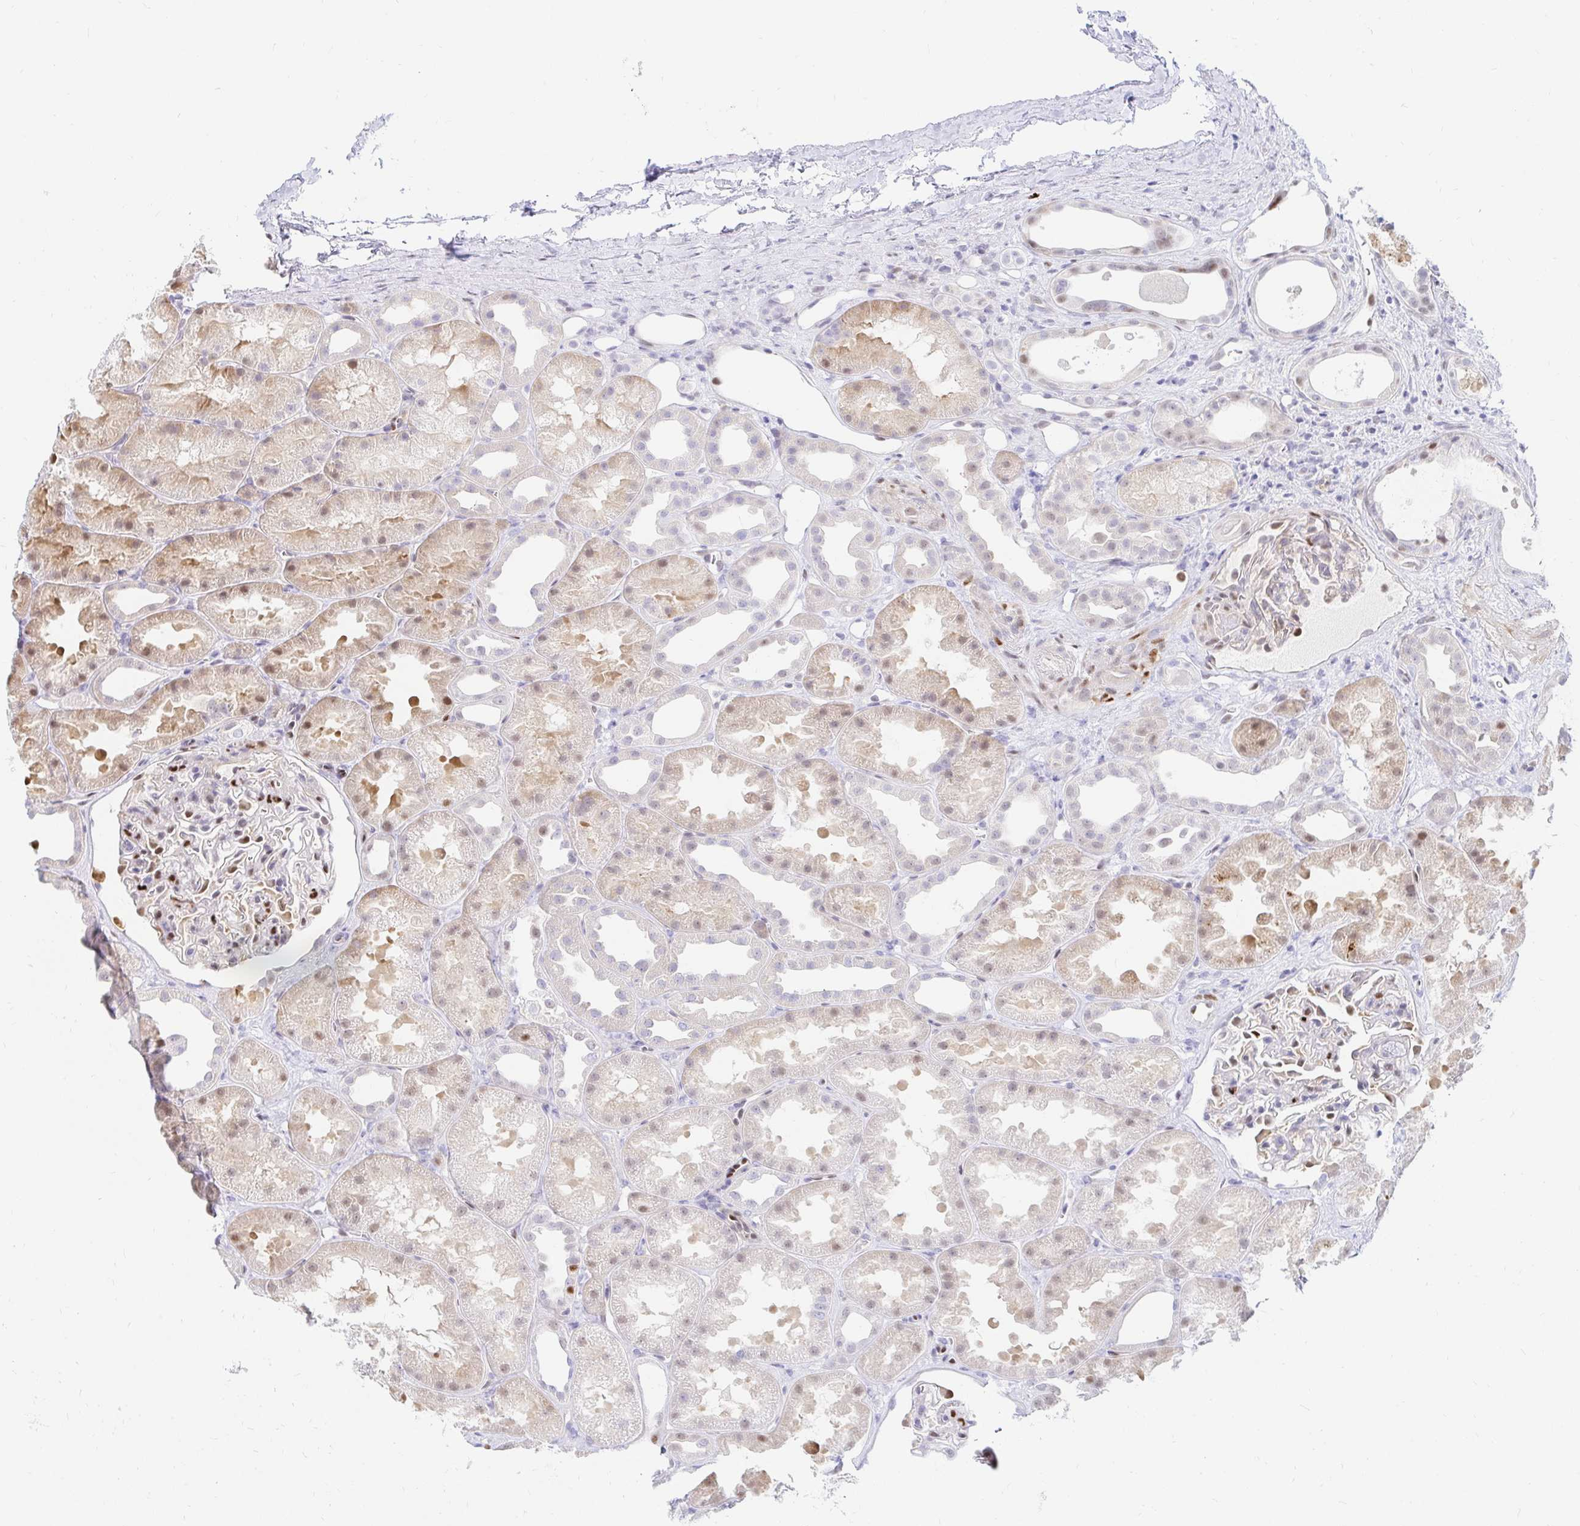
{"staining": {"intensity": "moderate", "quantity": "<25%", "location": "nuclear"}, "tissue": "kidney", "cell_type": "Cells in glomeruli", "image_type": "normal", "snomed": [{"axis": "morphology", "description": "Normal tissue, NOS"}, {"axis": "topography", "description": "Kidney"}], "caption": "Brown immunohistochemical staining in normal human kidney reveals moderate nuclear positivity in about <25% of cells in glomeruli. Nuclei are stained in blue.", "gene": "HINFP", "patient": {"sex": "male", "age": 61}}